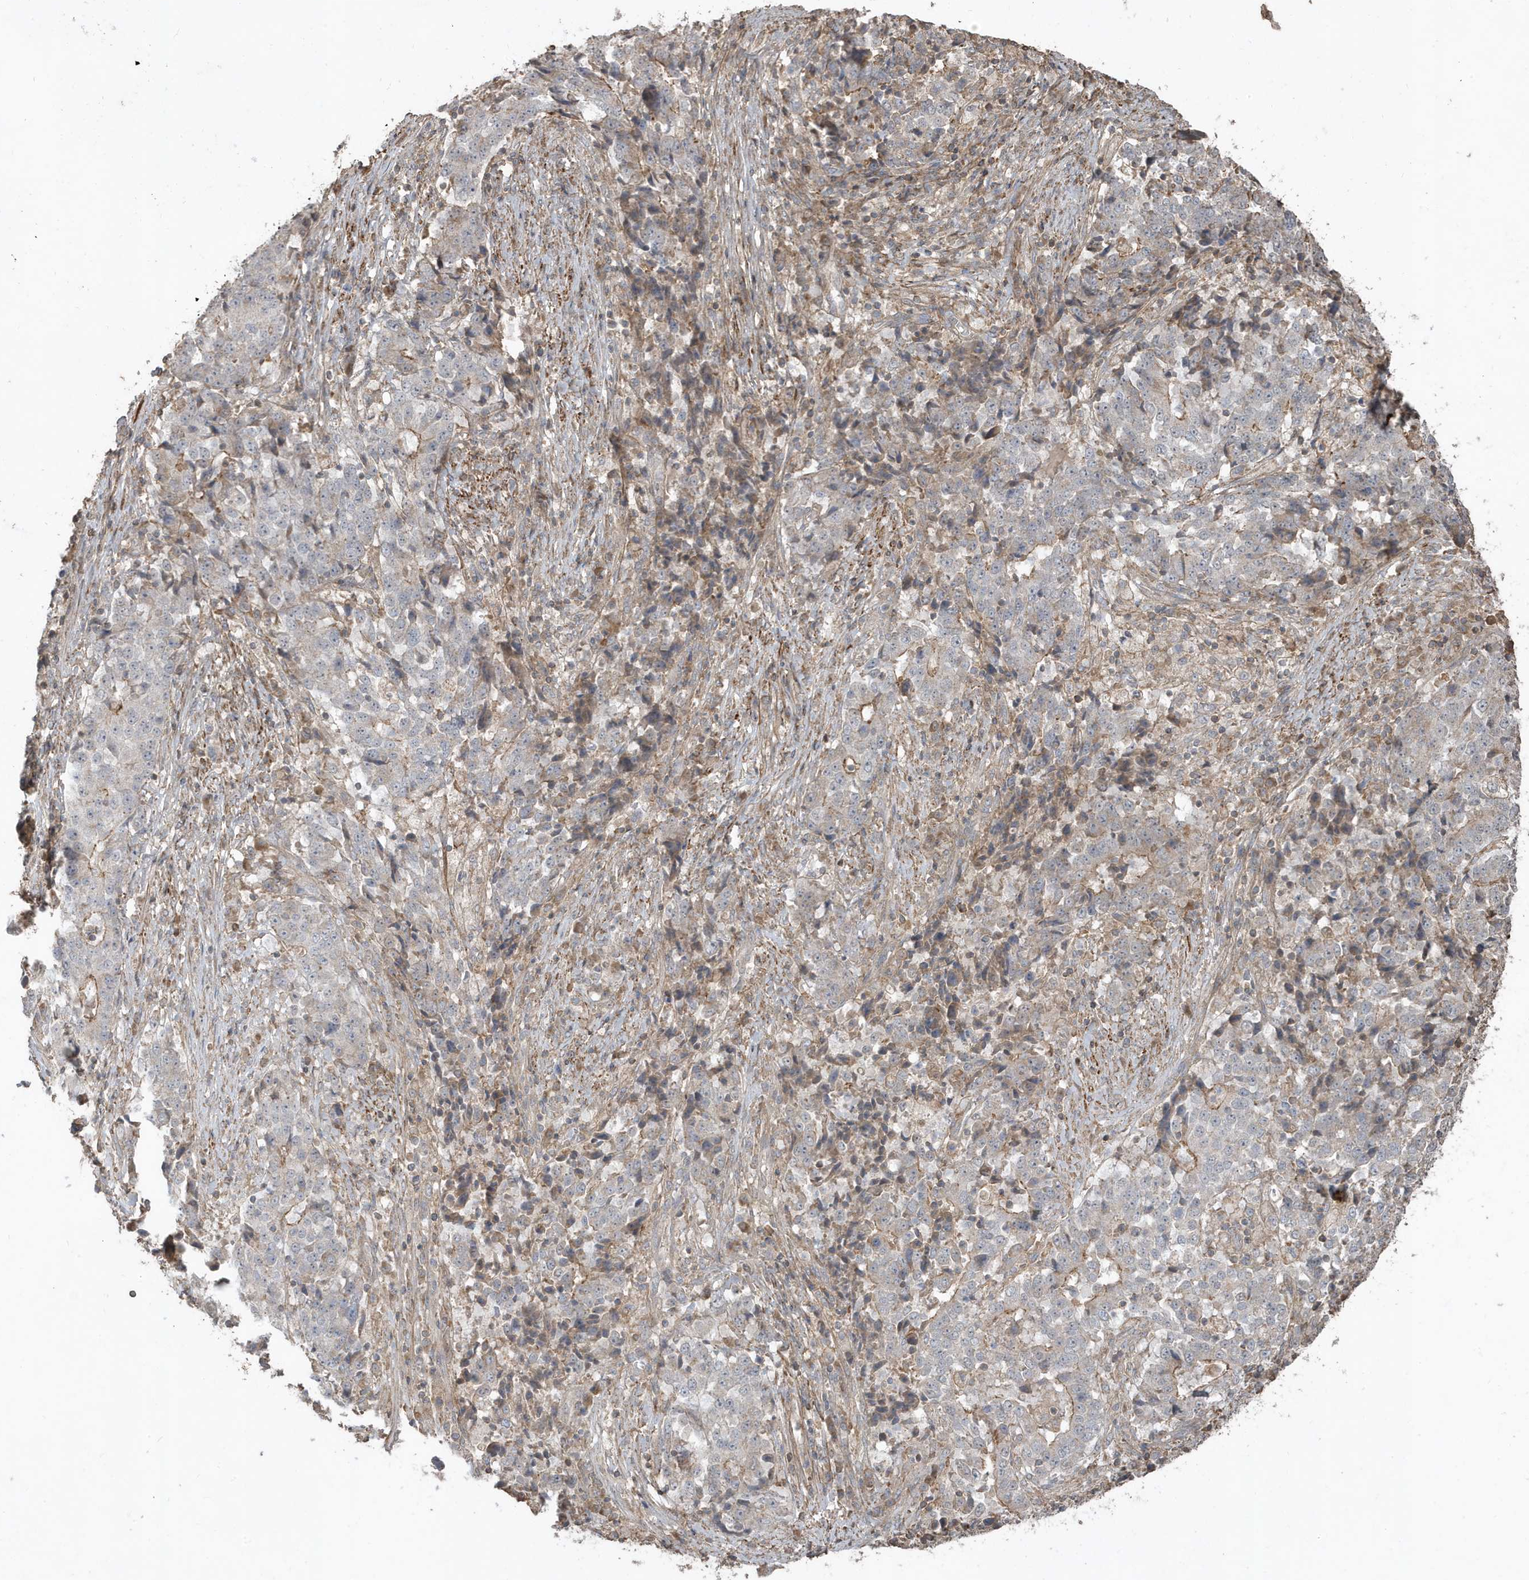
{"staining": {"intensity": "moderate", "quantity": "<25%", "location": "cytoplasmic/membranous"}, "tissue": "stomach cancer", "cell_type": "Tumor cells", "image_type": "cancer", "snomed": [{"axis": "morphology", "description": "Adenocarcinoma, NOS"}, {"axis": "topography", "description": "Stomach"}], "caption": "Moderate cytoplasmic/membranous expression is identified in about <25% of tumor cells in adenocarcinoma (stomach).", "gene": "PRRT3", "patient": {"sex": "male", "age": 59}}